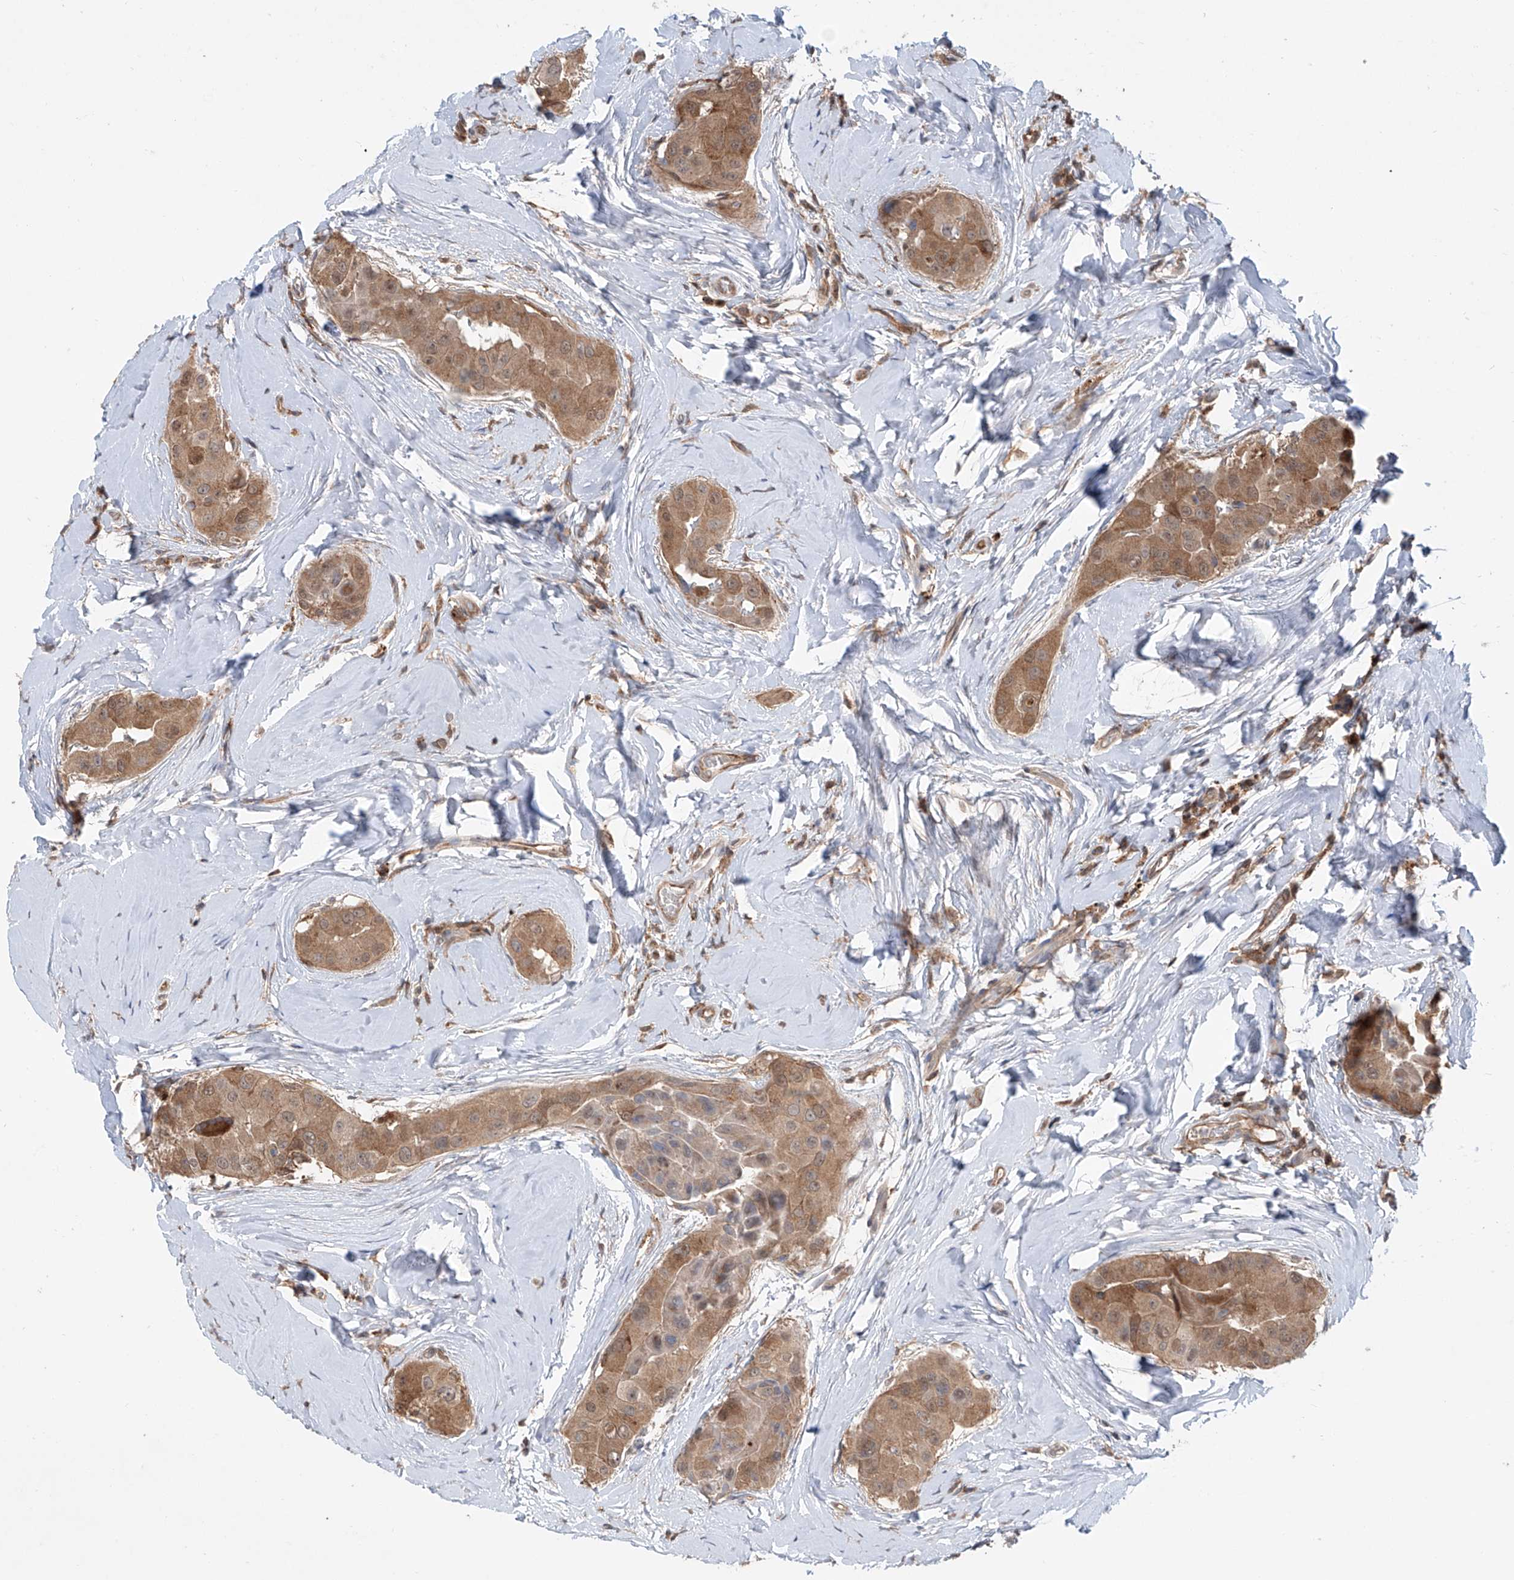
{"staining": {"intensity": "moderate", "quantity": ">75%", "location": "cytoplasmic/membranous,nuclear"}, "tissue": "thyroid cancer", "cell_type": "Tumor cells", "image_type": "cancer", "snomed": [{"axis": "morphology", "description": "Papillary adenocarcinoma, NOS"}, {"axis": "topography", "description": "Thyroid gland"}], "caption": "Thyroid cancer was stained to show a protein in brown. There is medium levels of moderate cytoplasmic/membranous and nuclear expression in about >75% of tumor cells.", "gene": "HOXC8", "patient": {"sex": "male", "age": 33}}